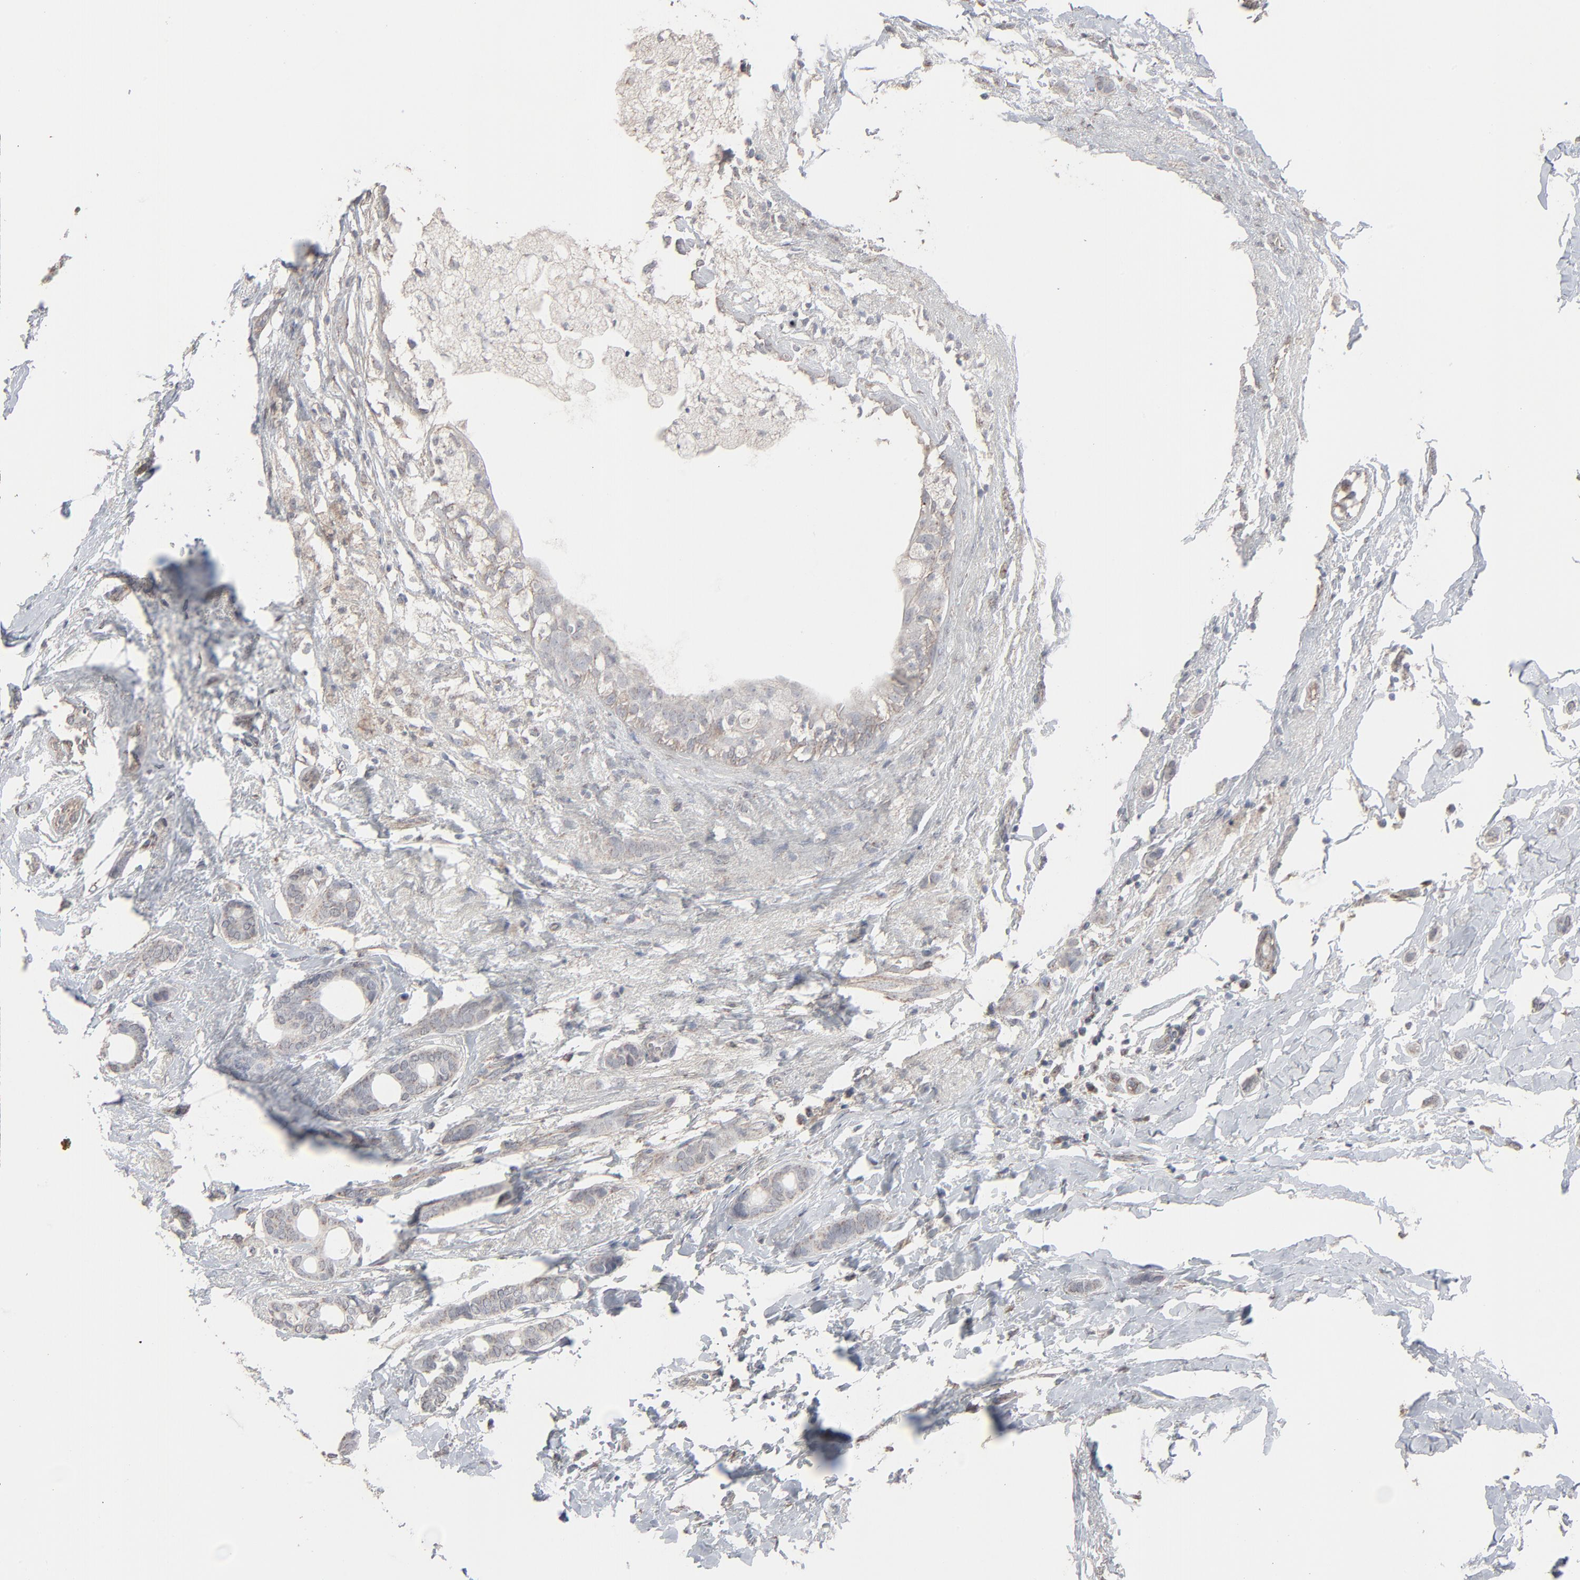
{"staining": {"intensity": "weak", "quantity": "25%-75%", "location": "cytoplasmic/membranous"}, "tissue": "breast cancer", "cell_type": "Tumor cells", "image_type": "cancer", "snomed": [{"axis": "morphology", "description": "Duct carcinoma"}, {"axis": "topography", "description": "Breast"}], "caption": "Breast cancer (intraductal carcinoma) stained for a protein exhibits weak cytoplasmic/membranous positivity in tumor cells.", "gene": "JAM3", "patient": {"sex": "female", "age": 54}}